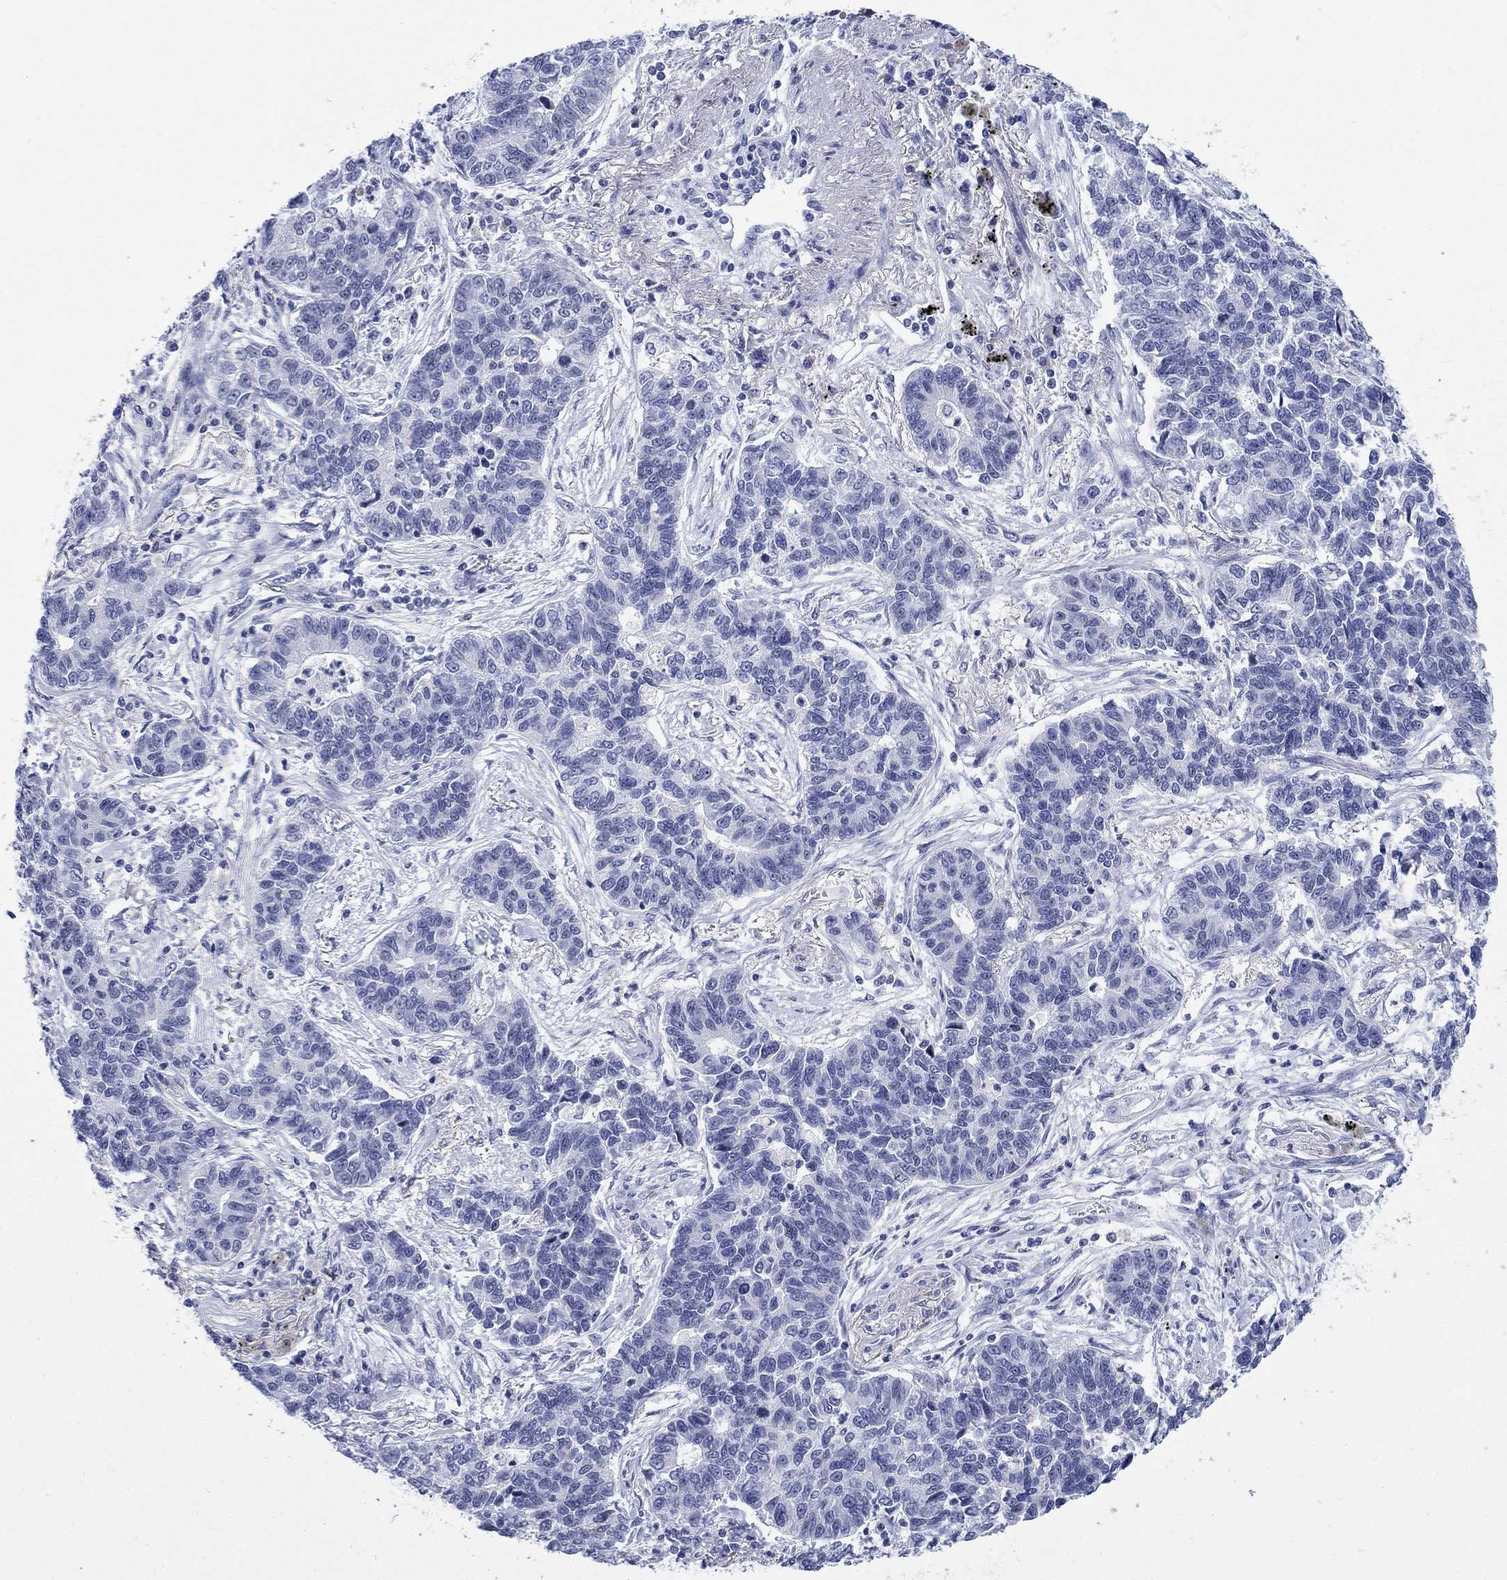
{"staining": {"intensity": "negative", "quantity": "none", "location": "none"}, "tissue": "lung cancer", "cell_type": "Tumor cells", "image_type": "cancer", "snomed": [{"axis": "morphology", "description": "Adenocarcinoma, NOS"}, {"axis": "topography", "description": "Lung"}], "caption": "Tumor cells are negative for brown protein staining in lung cancer.", "gene": "KRT76", "patient": {"sex": "female", "age": 57}}